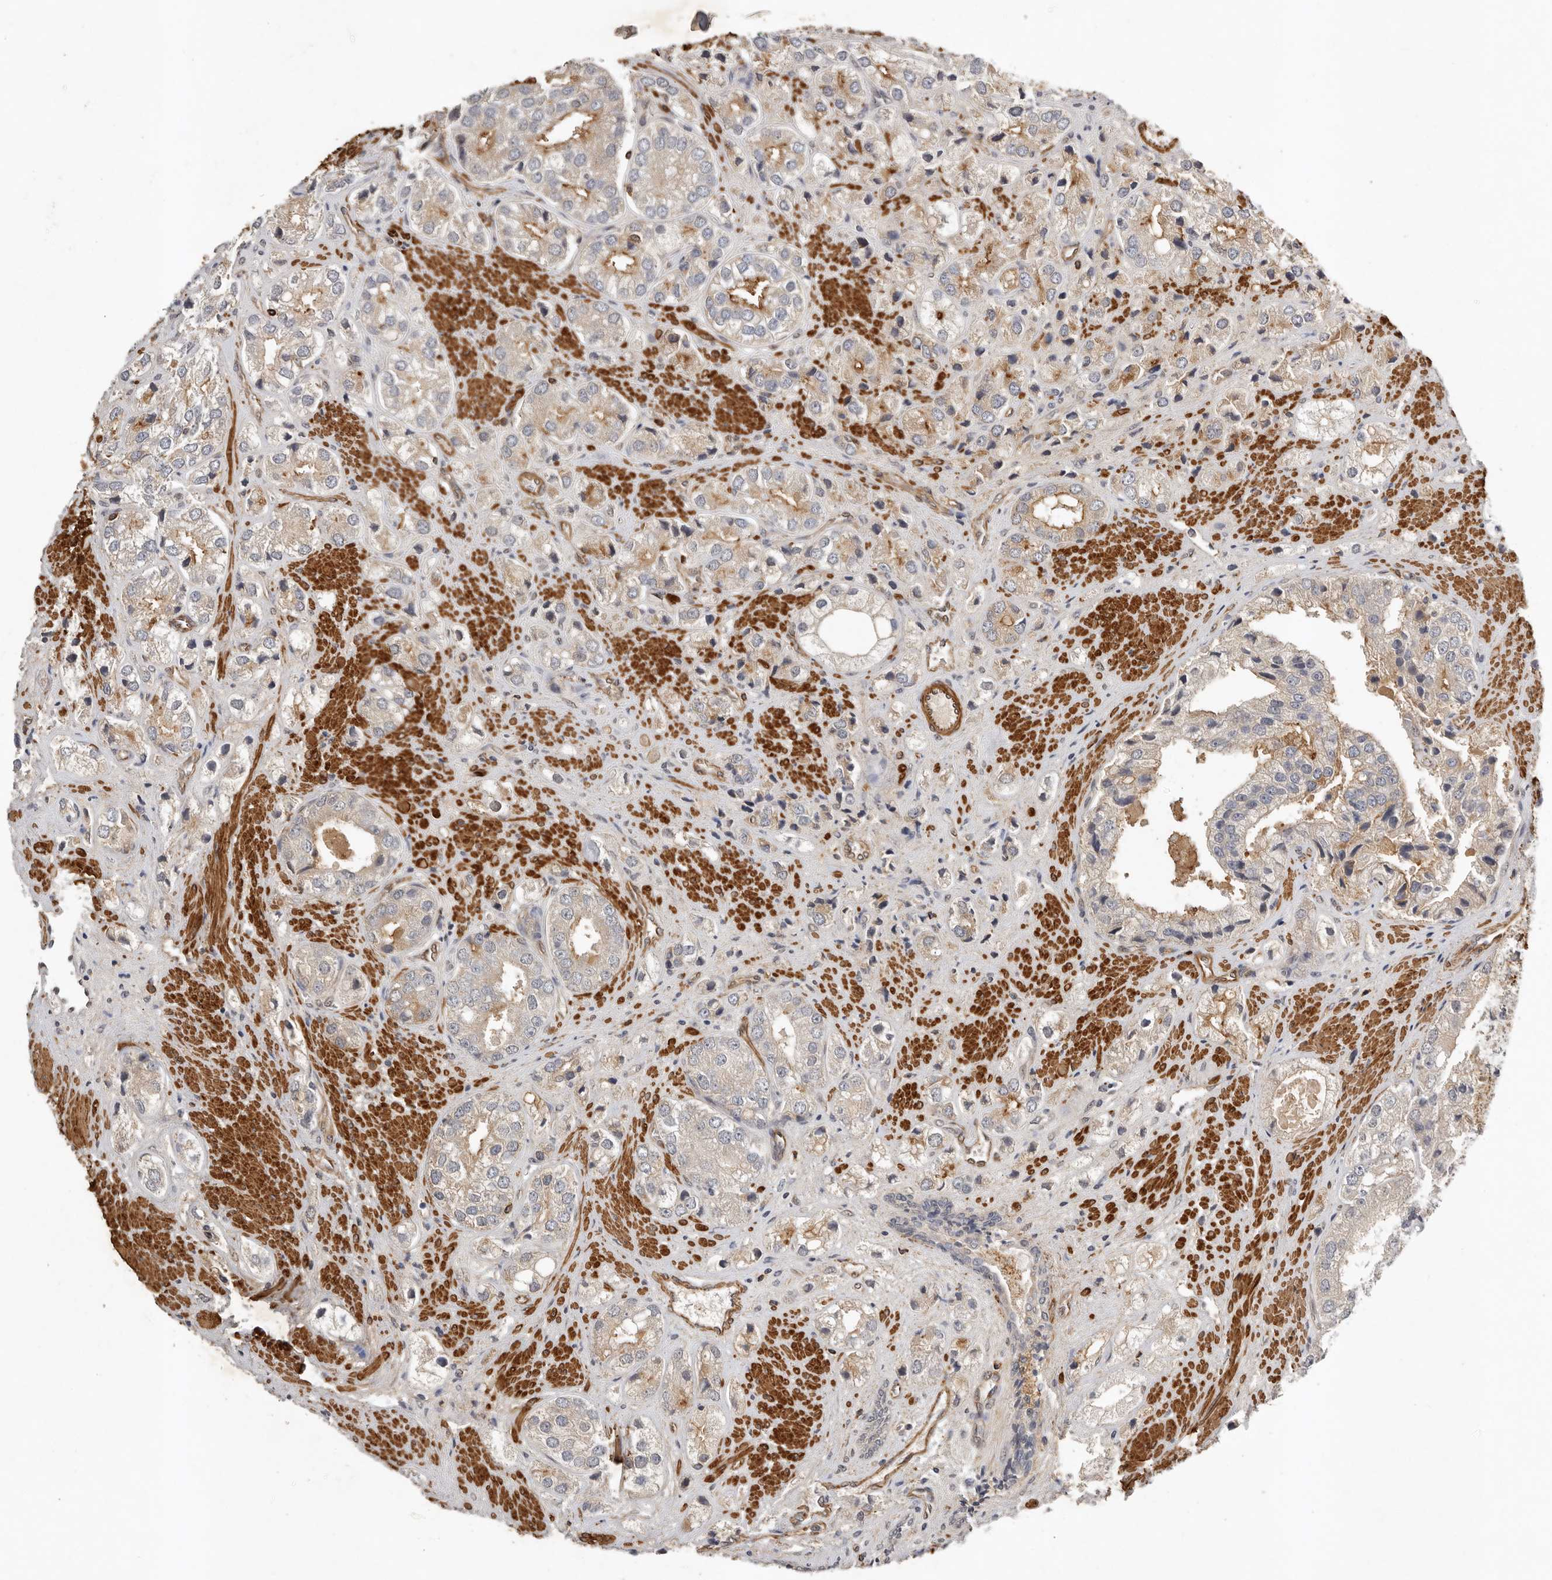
{"staining": {"intensity": "weak", "quantity": "25%-75%", "location": "cytoplasmic/membranous"}, "tissue": "prostate cancer", "cell_type": "Tumor cells", "image_type": "cancer", "snomed": [{"axis": "morphology", "description": "Adenocarcinoma, High grade"}, {"axis": "topography", "description": "Prostate"}], "caption": "This histopathology image displays IHC staining of human prostate cancer (adenocarcinoma (high-grade)), with low weak cytoplasmic/membranous staining in approximately 25%-75% of tumor cells.", "gene": "RNF157", "patient": {"sex": "male", "age": 50}}